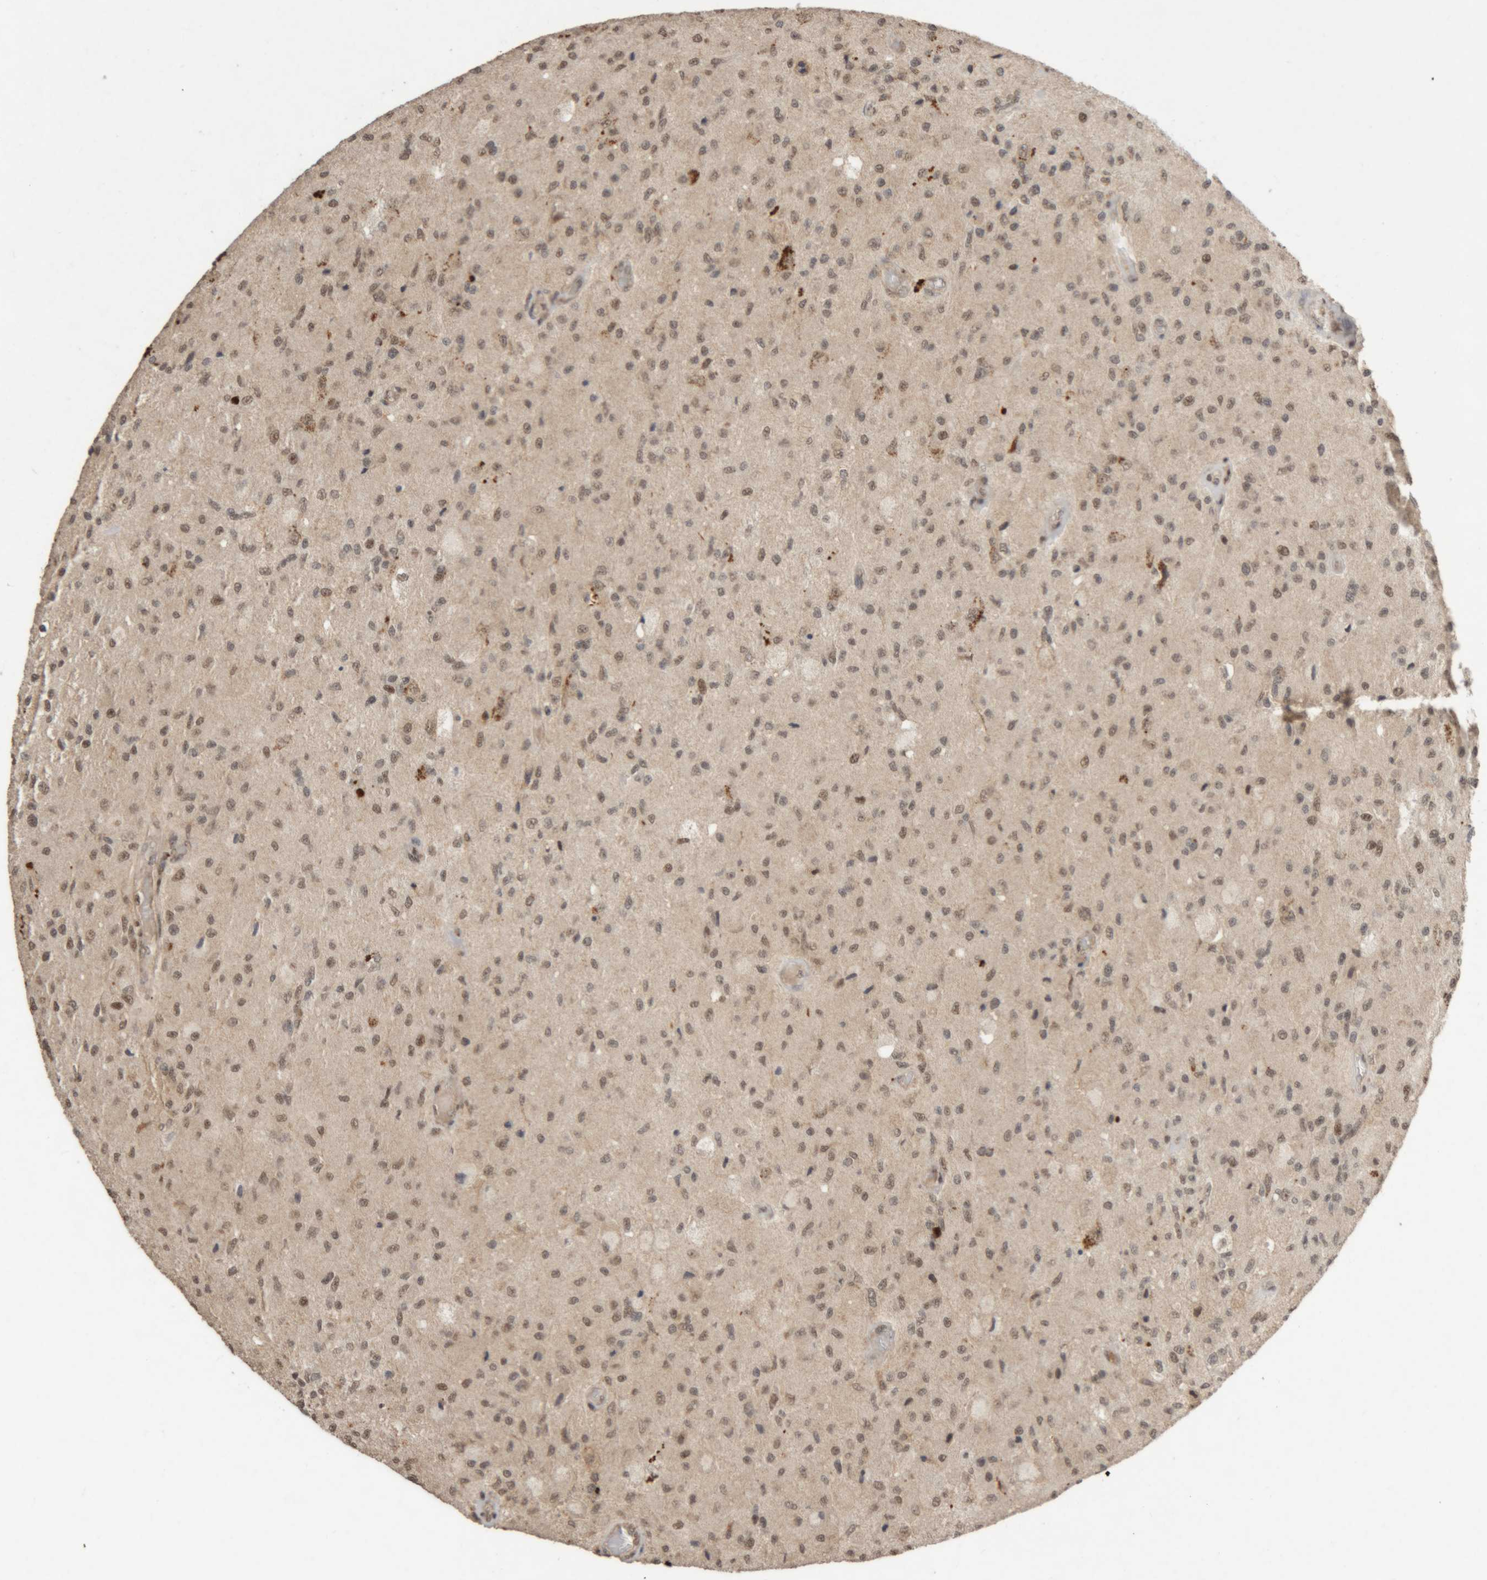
{"staining": {"intensity": "moderate", "quantity": "25%-75%", "location": "nuclear"}, "tissue": "glioma", "cell_type": "Tumor cells", "image_type": "cancer", "snomed": [{"axis": "morphology", "description": "Normal tissue, NOS"}, {"axis": "morphology", "description": "Glioma, malignant, High grade"}, {"axis": "topography", "description": "Cerebral cortex"}], "caption": "Immunohistochemical staining of glioma reveals moderate nuclear protein staining in about 25%-75% of tumor cells.", "gene": "KEAP1", "patient": {"sex": "male", "age": 77}}